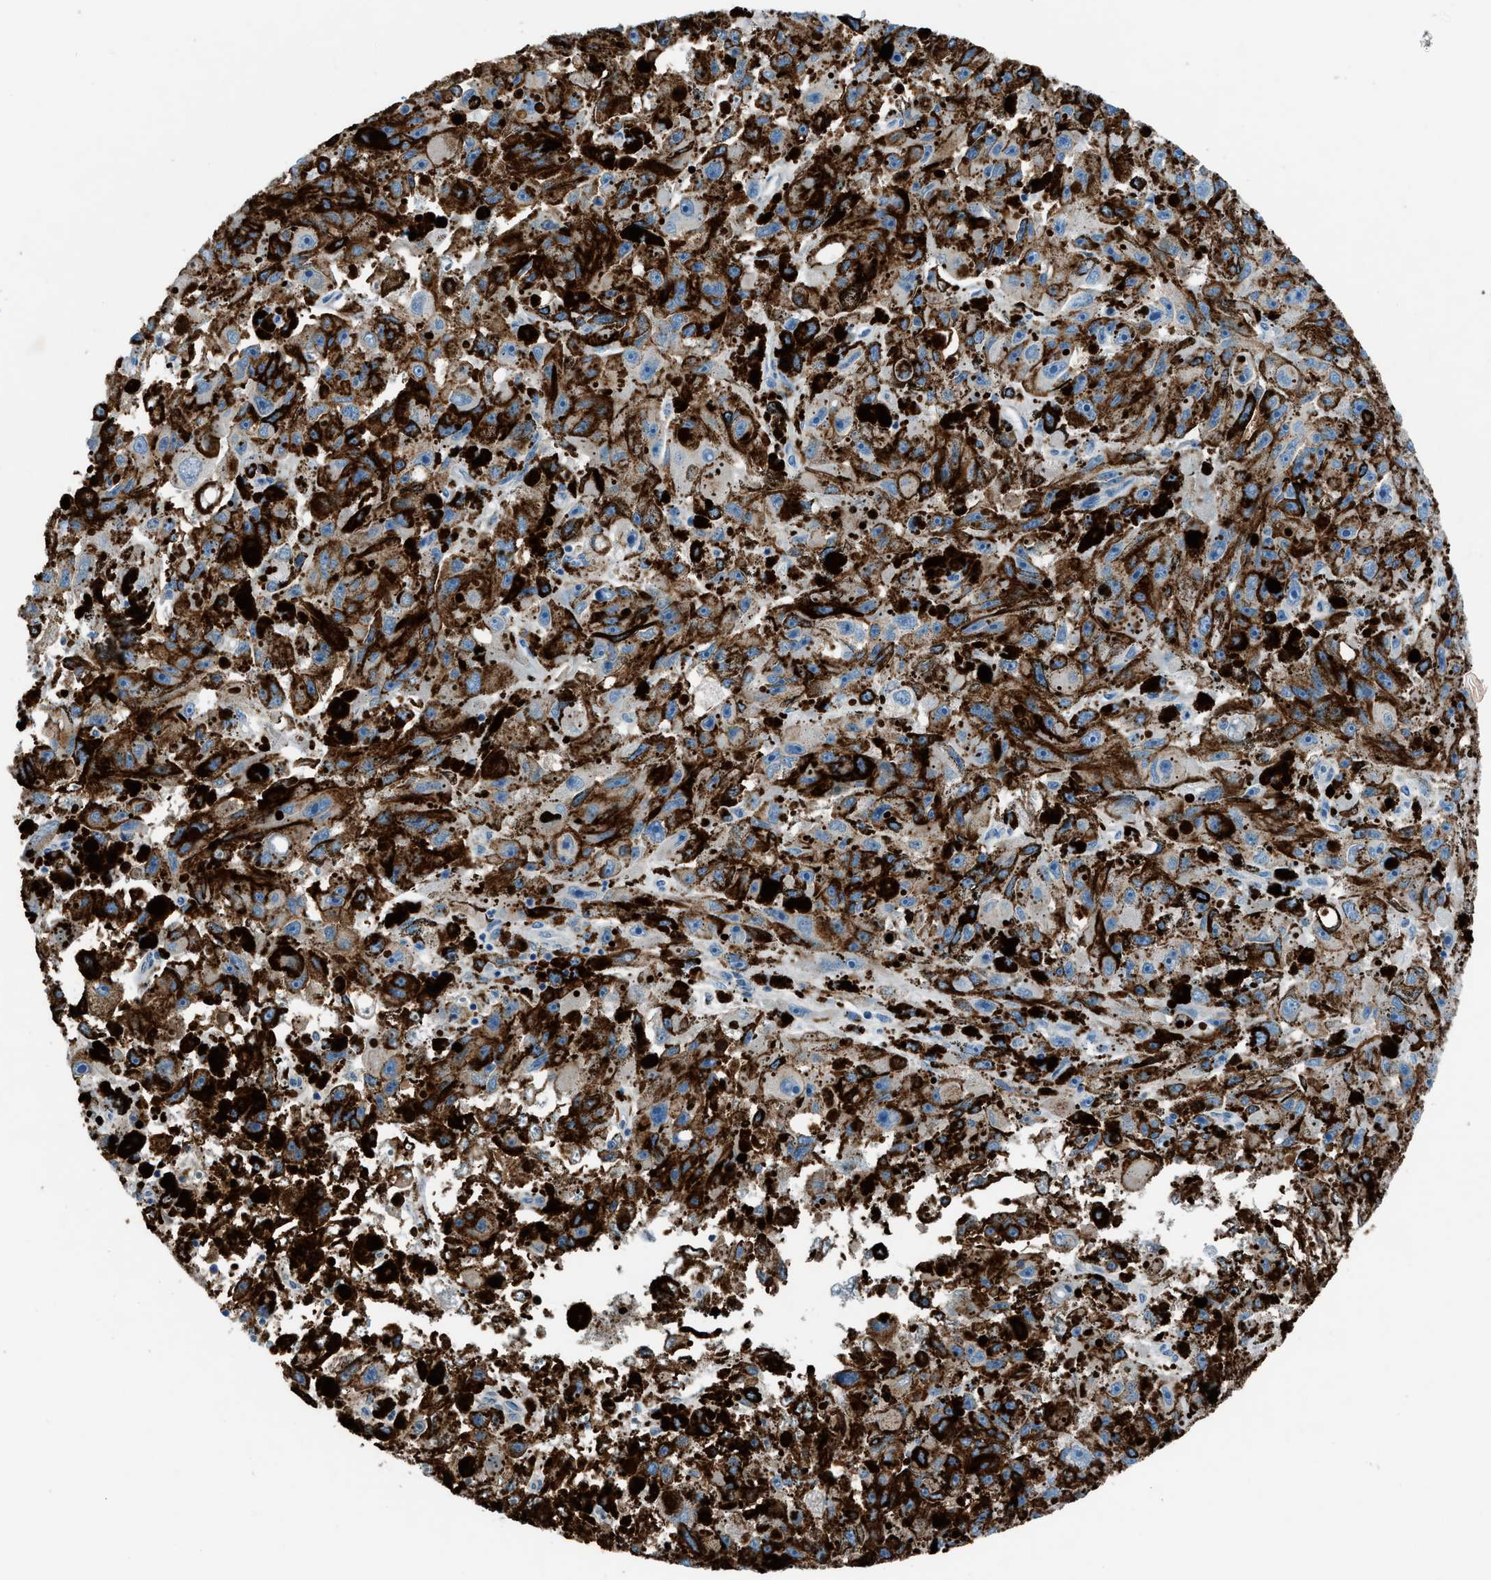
{"staining": {"intensity": "moderate", "quantity": ">75%", "location": "cytoplasmic/membranous"}, "tissue": "melanoma", "cell_type": "Tumor cells", "image_type": "cancer", "snomed": [{"axis": "morphology", "description": "Malignant melanoma, NOS"}, {"axis": "topography", "description": "Skin"}], "caption": "DAB (3,3'-diaminobenzidine) immunohistochemical staining of human malignant melanoma demonstrates moderate cytoplasmic/membranous protein staining in about >75% of tumor cells. (DAB IHC with brightfield microscopy, high magnification).", "gene": "C5AR2", "patient": {"sex": "female", "age": 104}}